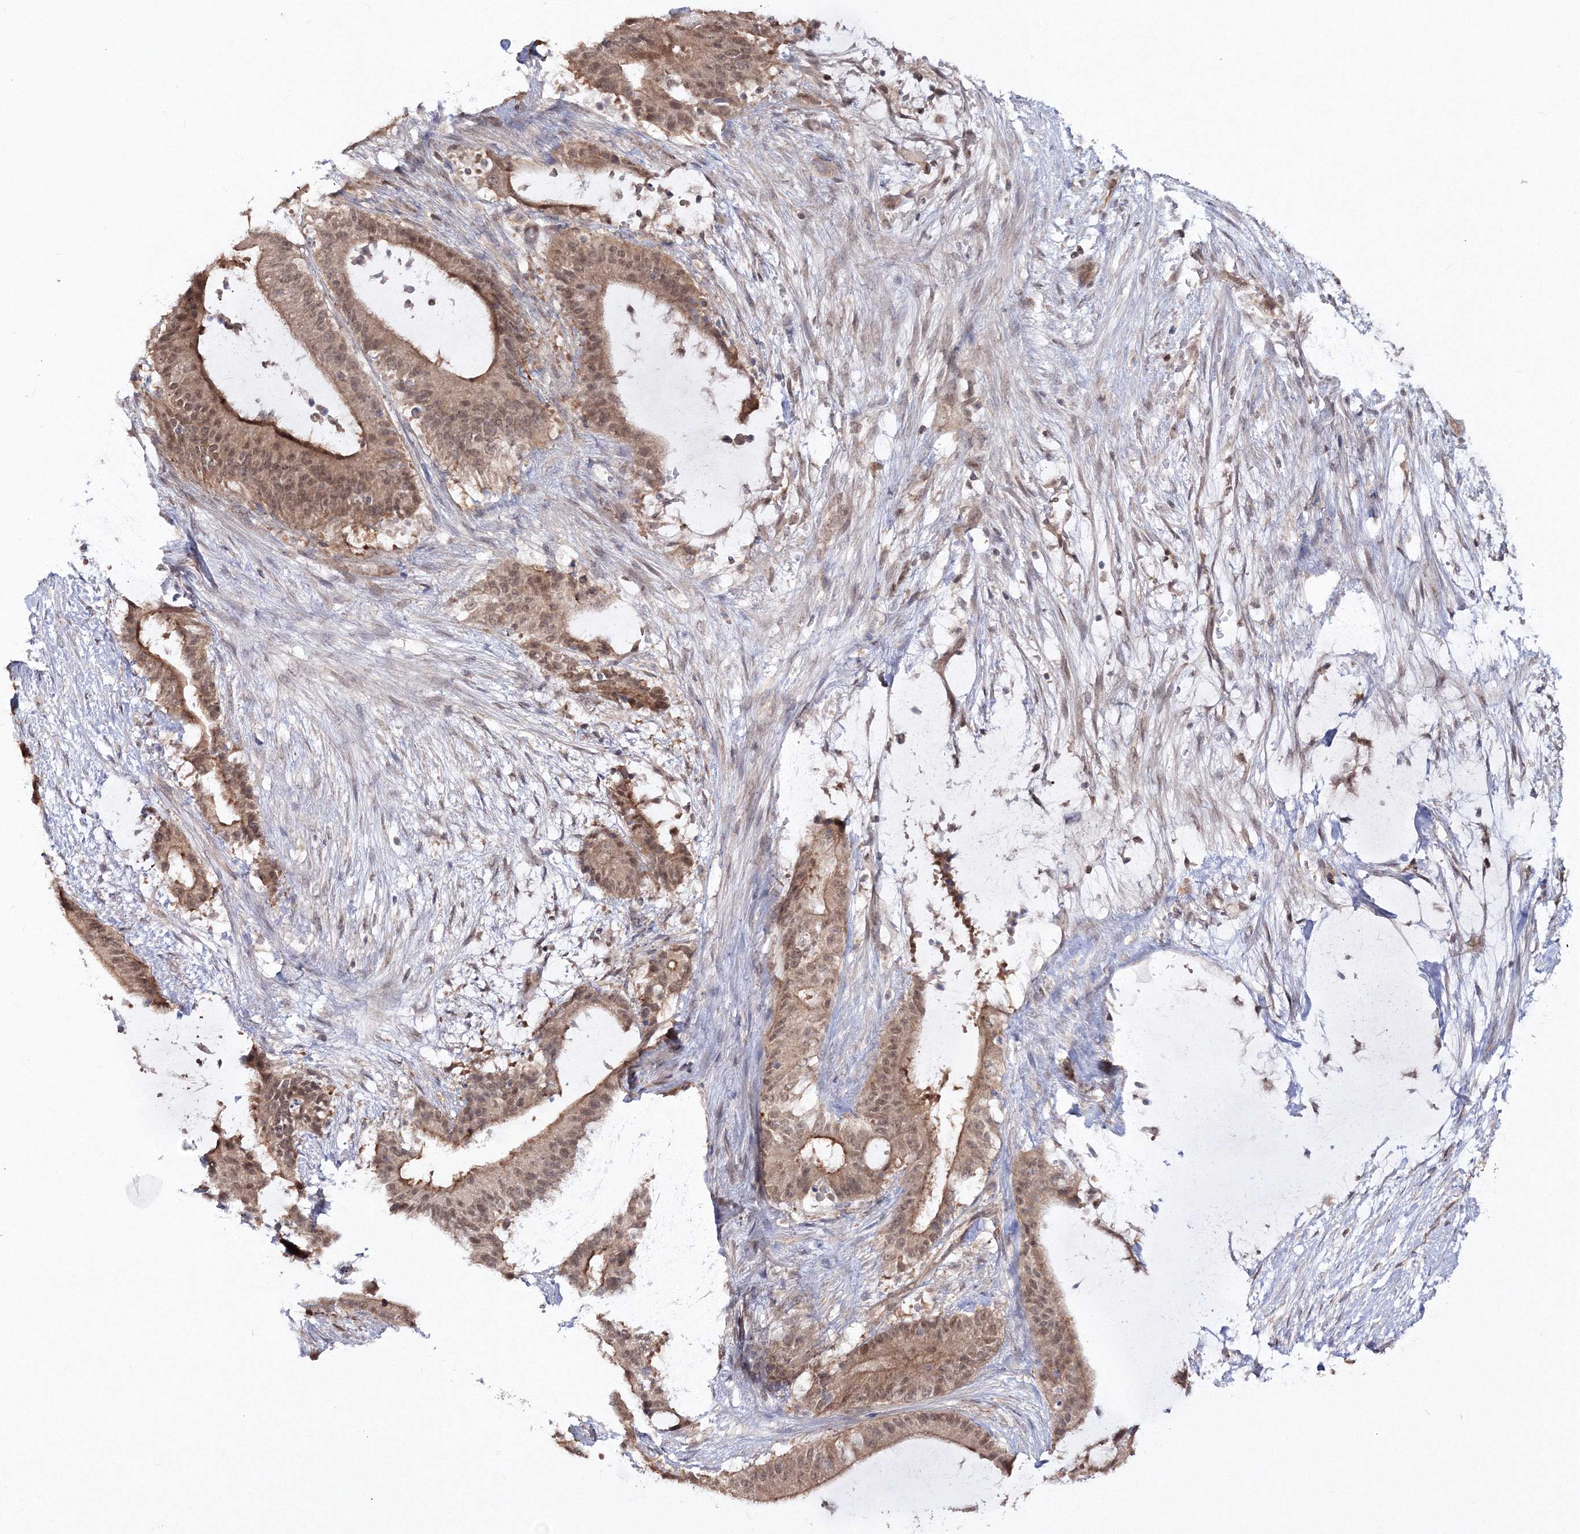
{"staining": {"intensity": "moderate", "quantity": ">75%", "location": "cytoplasmic/membranous,nuclear"}, "tissue": "liver cancer", "cell_type": "Tumor cells", "image_type": "cancer", "snomed": [{"axis": "morphology", "description": "Normal tissue, NOS"}, {"axis": "morphology", "description": "Cholangiocarcinoma"}, {"axis": "topography", "description": "Liver"}, {"axis": "topography", "description": "Peripheral nerve tissue"}], "caption": "Protein analysis of liver cancer tissue exhibits moderate cytoplasmic/membranous and nuclear staining in approximately >75% of tumor cells.", "gene": "ZFAND6", "patient": {"sex": "female", "age": 73}}